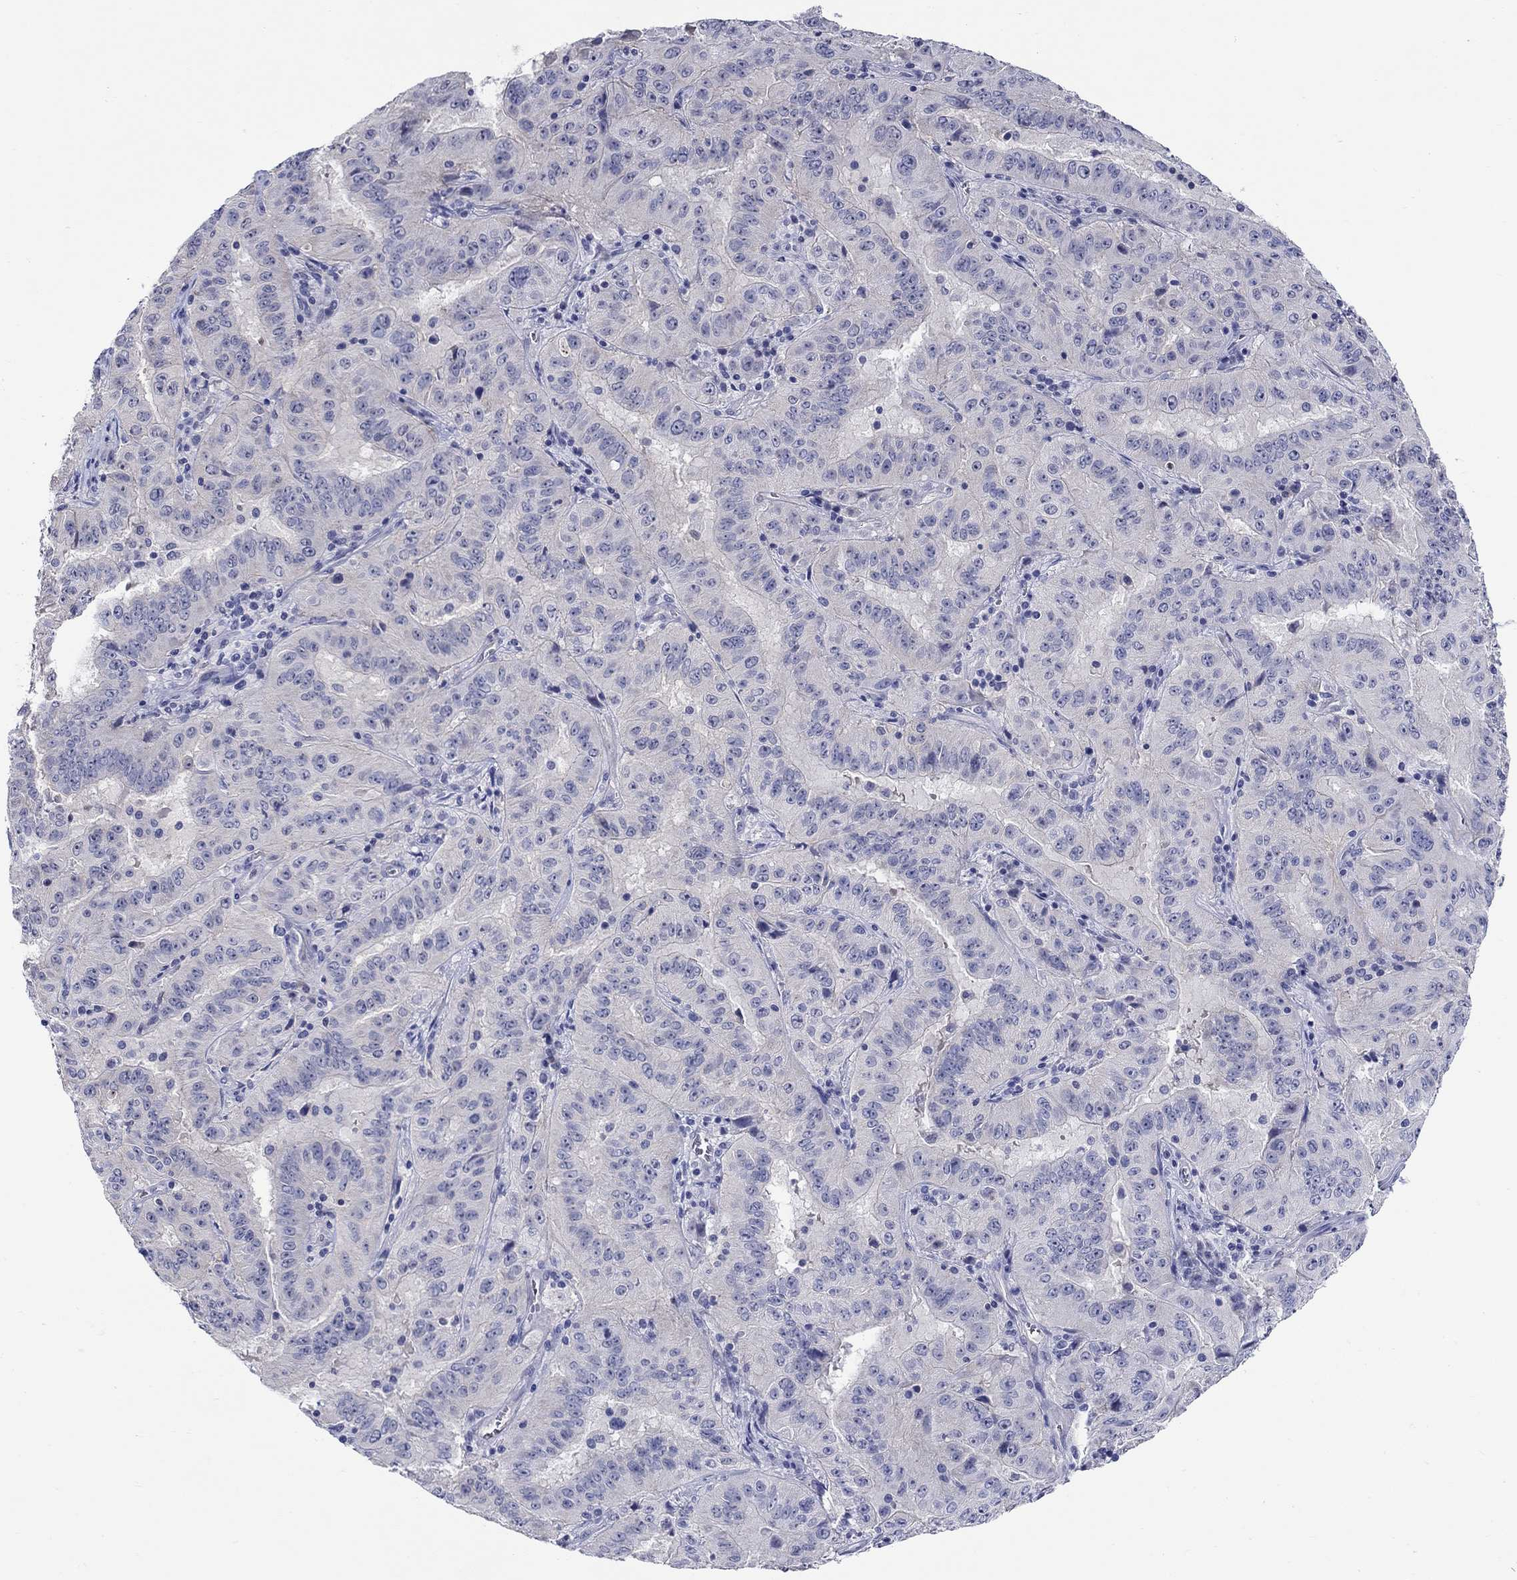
{"staining": {"intensity": "negative", "quantity": "none", "location": "none"}, "tissue": "pancreatic cancer", "cell_type": "Tumor cells", "image_type": "cancer", "snomed": [{"axis": "morphology", "description": "Adenocarcinoma, NOS"}, {"axis": "topography", "description": "Pancreas"}], "caption": "Protein analysis of pancreatic adenocarcinoma shows no significant staining in tumor cells. (DAB (3,3'-diaminobenzidine) immunohistochemistry (IHC) with hematoxylin counter stain).", "gene": "SLC30A3", "patient": {"sex": "male", "age": 63}}